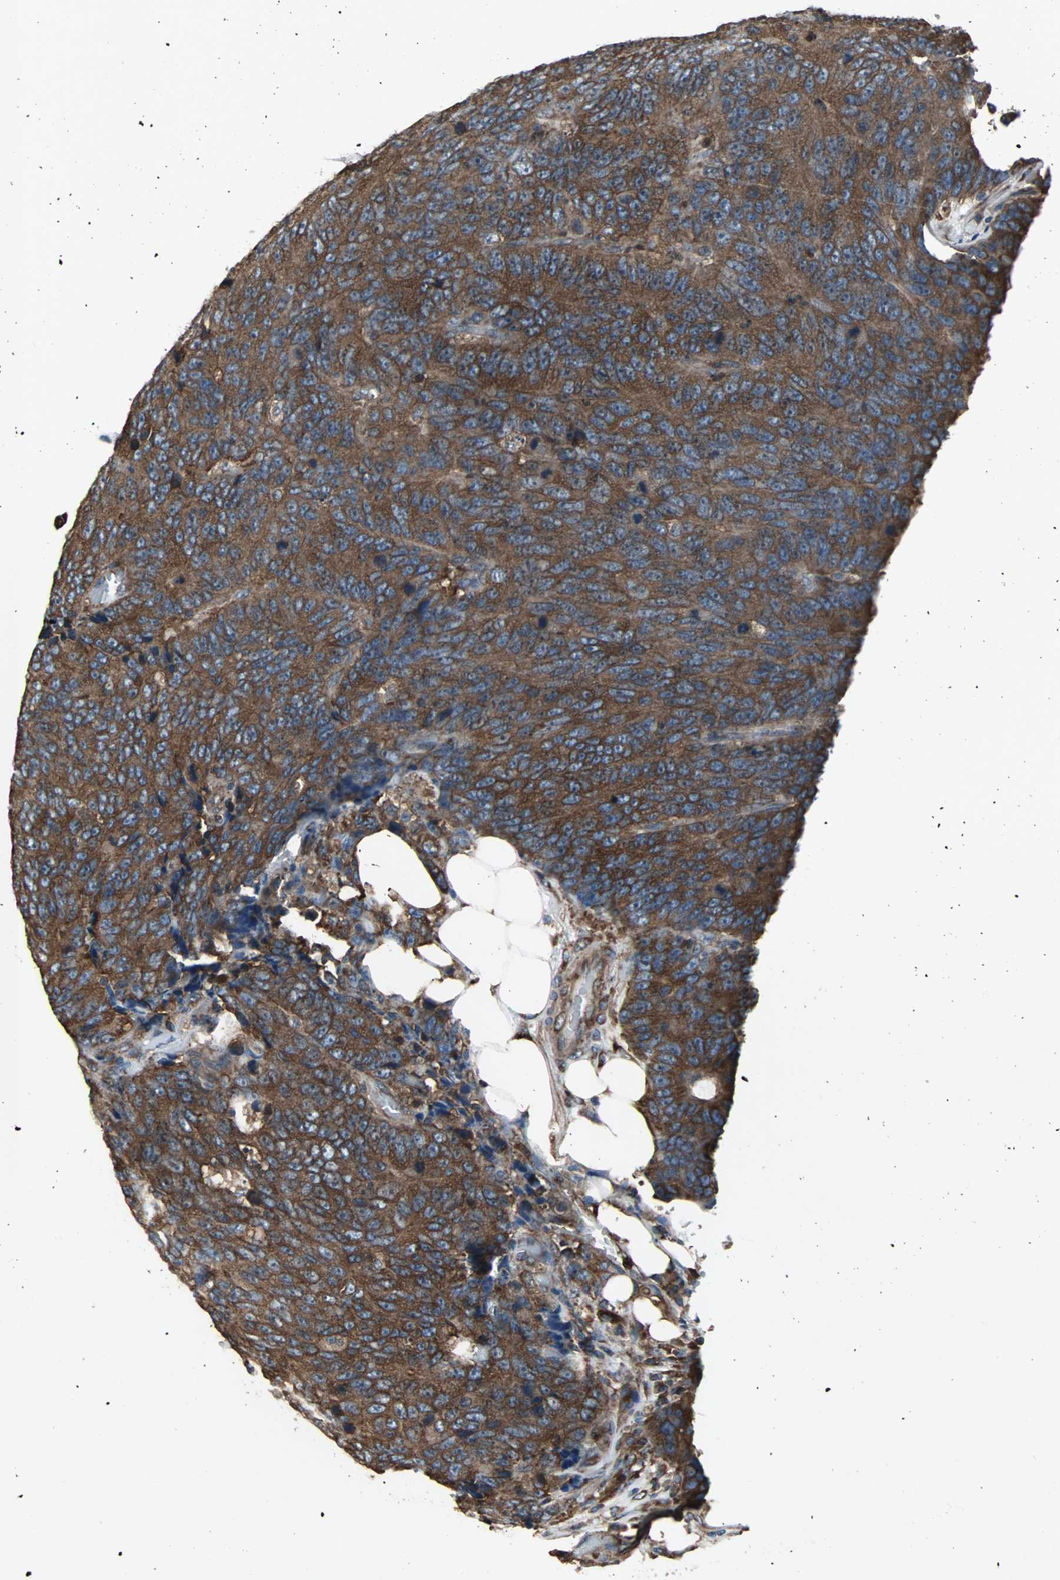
{"staining": {"intensity": "strong", "quantity": ">75%", "location": "cytoplasmic/membranous"}, "tissue": "colorectal cancer", "cell_type": "Tumor cells", "image_type": "cancer", "snomed": [{"axis": "morphology", "description": "Adenocarcinoma, NOS"}, {"axis": "topography", "description": "Colon"}], "caption": "A high amount of strong cytoplasmic/membranous staining is identified in about >75% of tumor cells in adenocarcinoma (colorectal) tissue. (Stains: DAB (3,3'-diaminobenzidine) in brown, nuclei in blue, Microscopy: brightfield microscopy at high magnification).", "gene": "ACTN1", "patient": {"sex": "female", "age": 86}}